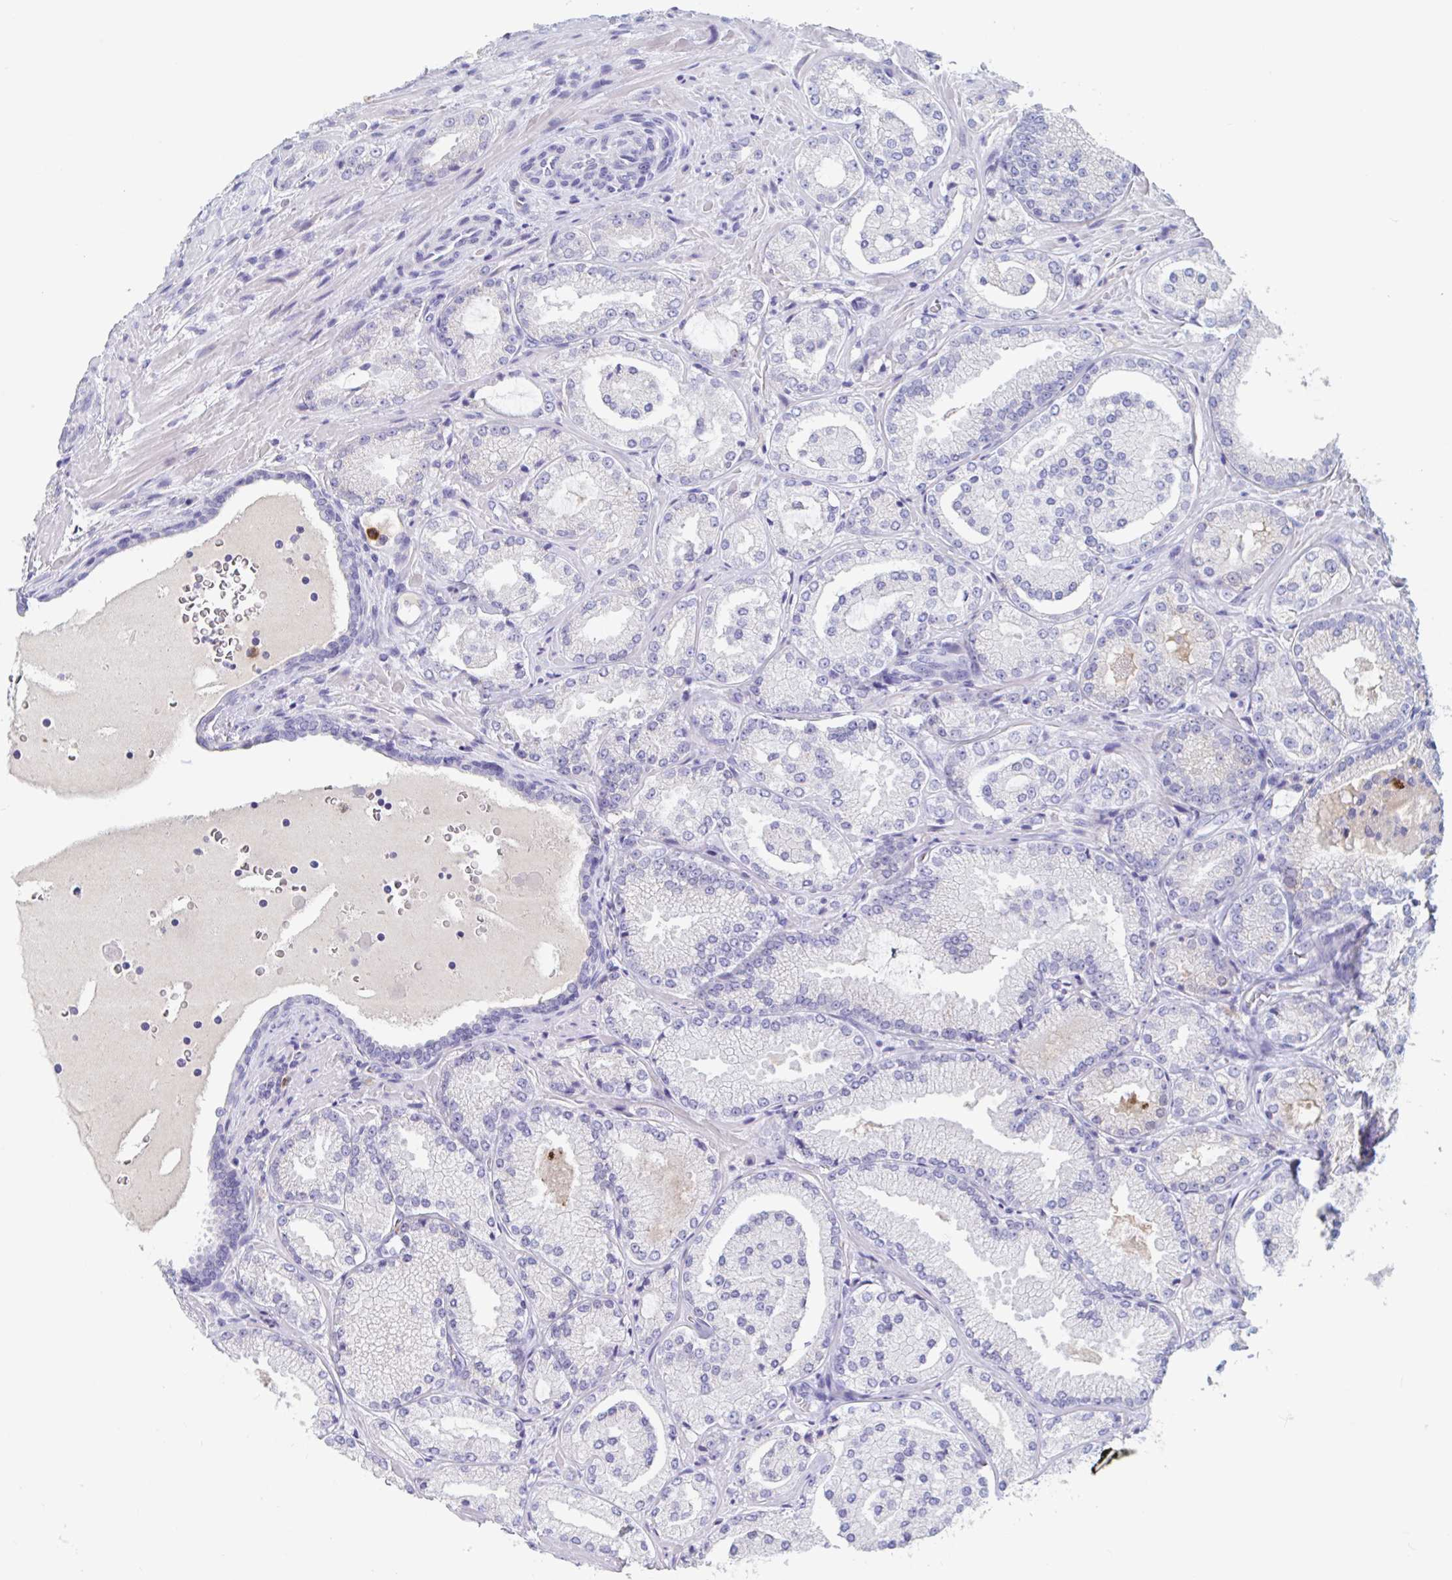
{"staining": {"intensity": "negative", "quantity": "none", "location": "none"}, "tissue": "prostate cancer", "cell_type": "Tumor cells", "image_type": "cancer", "snomed": [{"axis": "morphology", "description": "Adenocarcinoma, High grade"}, {"axis": "topography", "description": "Prostate"}], "caption": "Protein analysis of prostate cancer demonstrates no significant expression in tumor cells. (DAB (3,3'-diaminobenzidine) IHC with hematoxylin counter stain).", "gene": "ZNHIT2", "patient": {"sex": "male", "age": 73}}